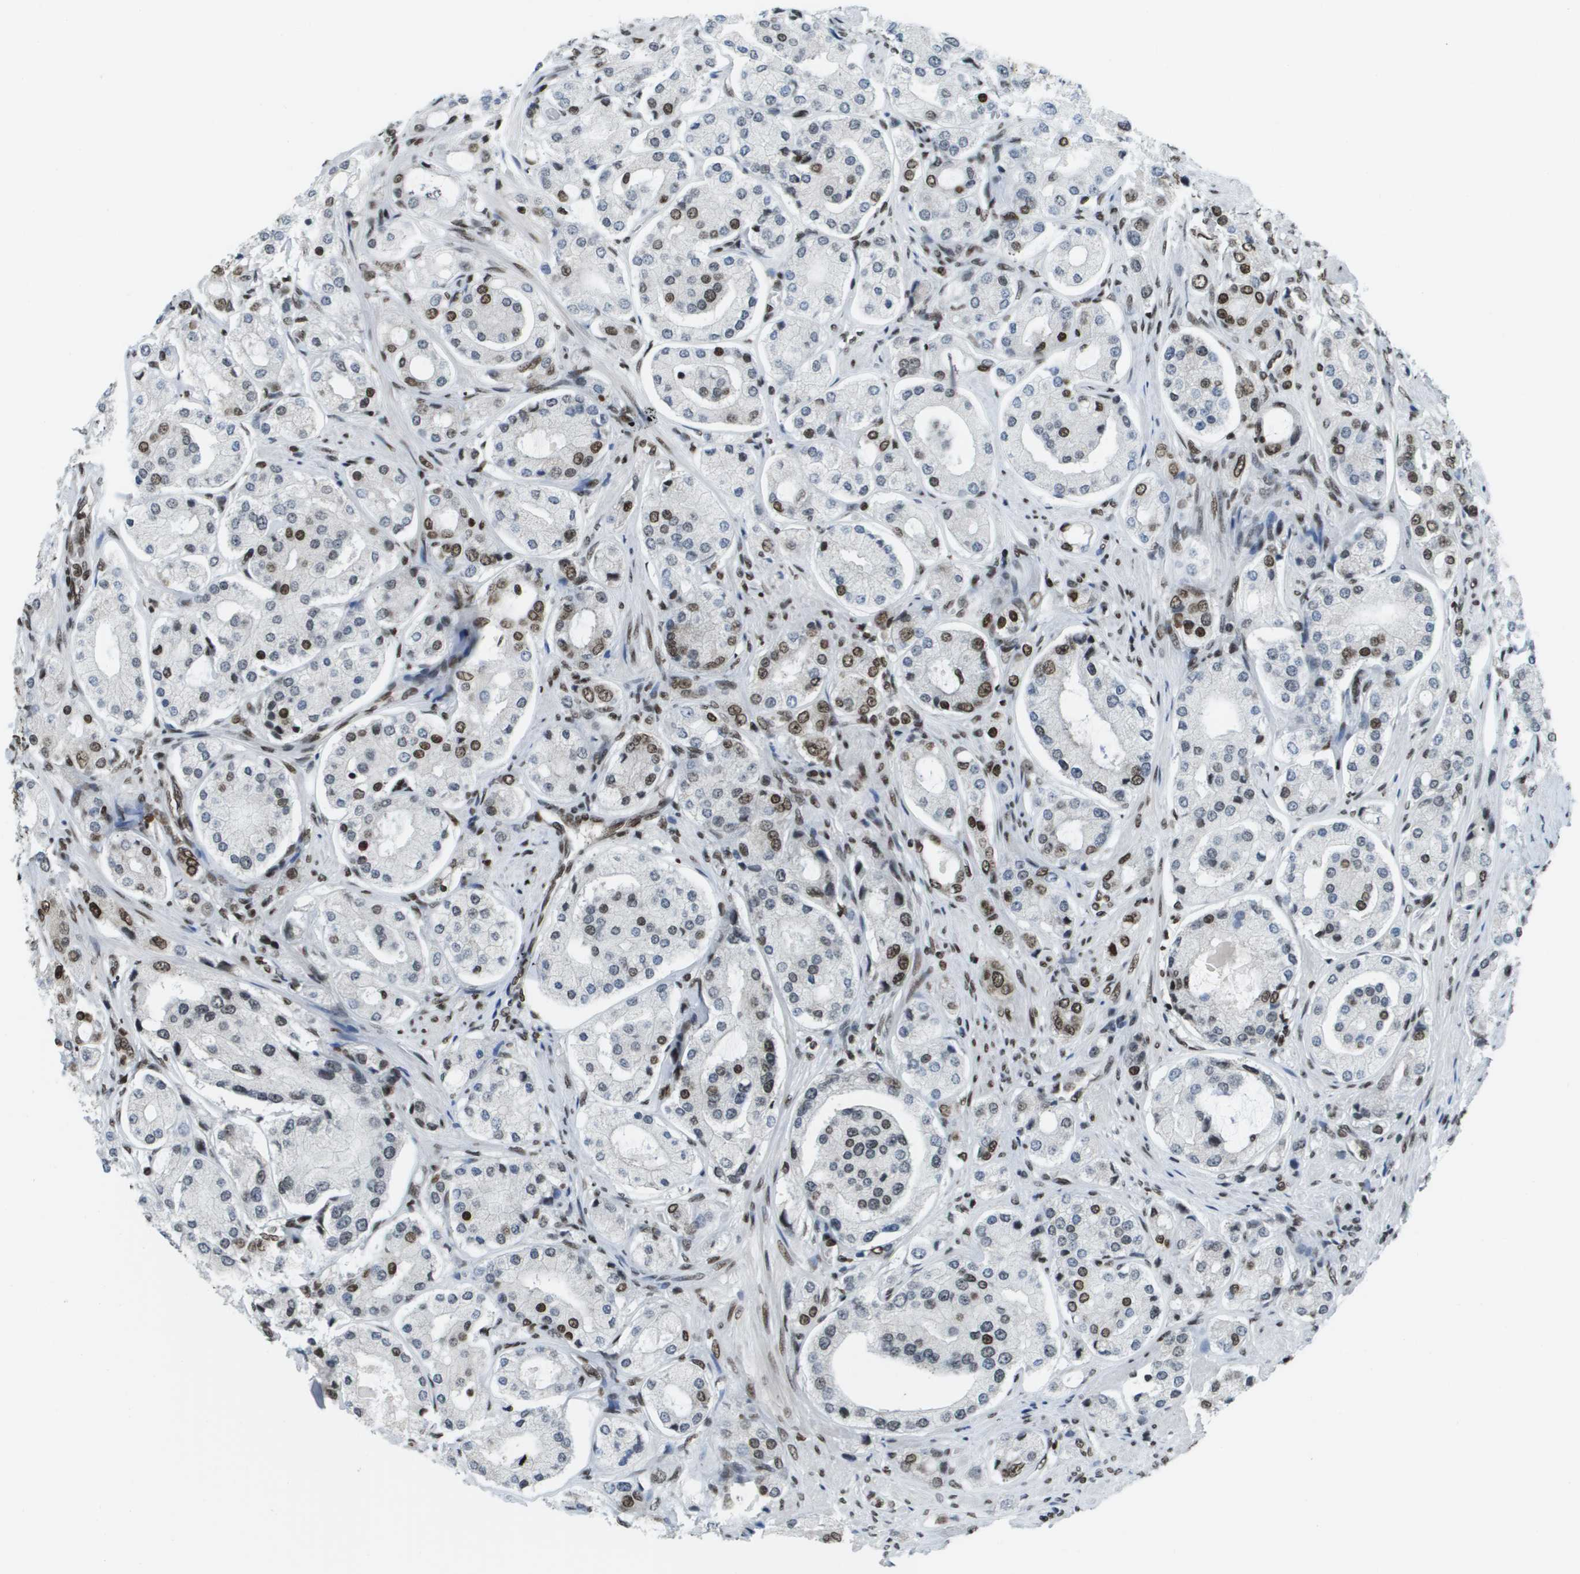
{"staining": {"intensity": "strong", "quantity": "25%-75%", "location": "nuclear"}, "tissue": "prostate cancer", "cell_type": "Tumor cells", "image_type": "cancer", "snomed": [{"axis": "morphology", "description": "Adenocarcinoma, High grade"}, {"axis": "topography", "description": "Prostate"}], "caption": "Brown immunohistochemical staining in adenocarcinoma (high-grade) (prostate) displays strong nuclear positivity in approximately 25%-75% of tumor cells.", "gene": "GLYR1", "patient": {"sex": "male", "age": 65}}